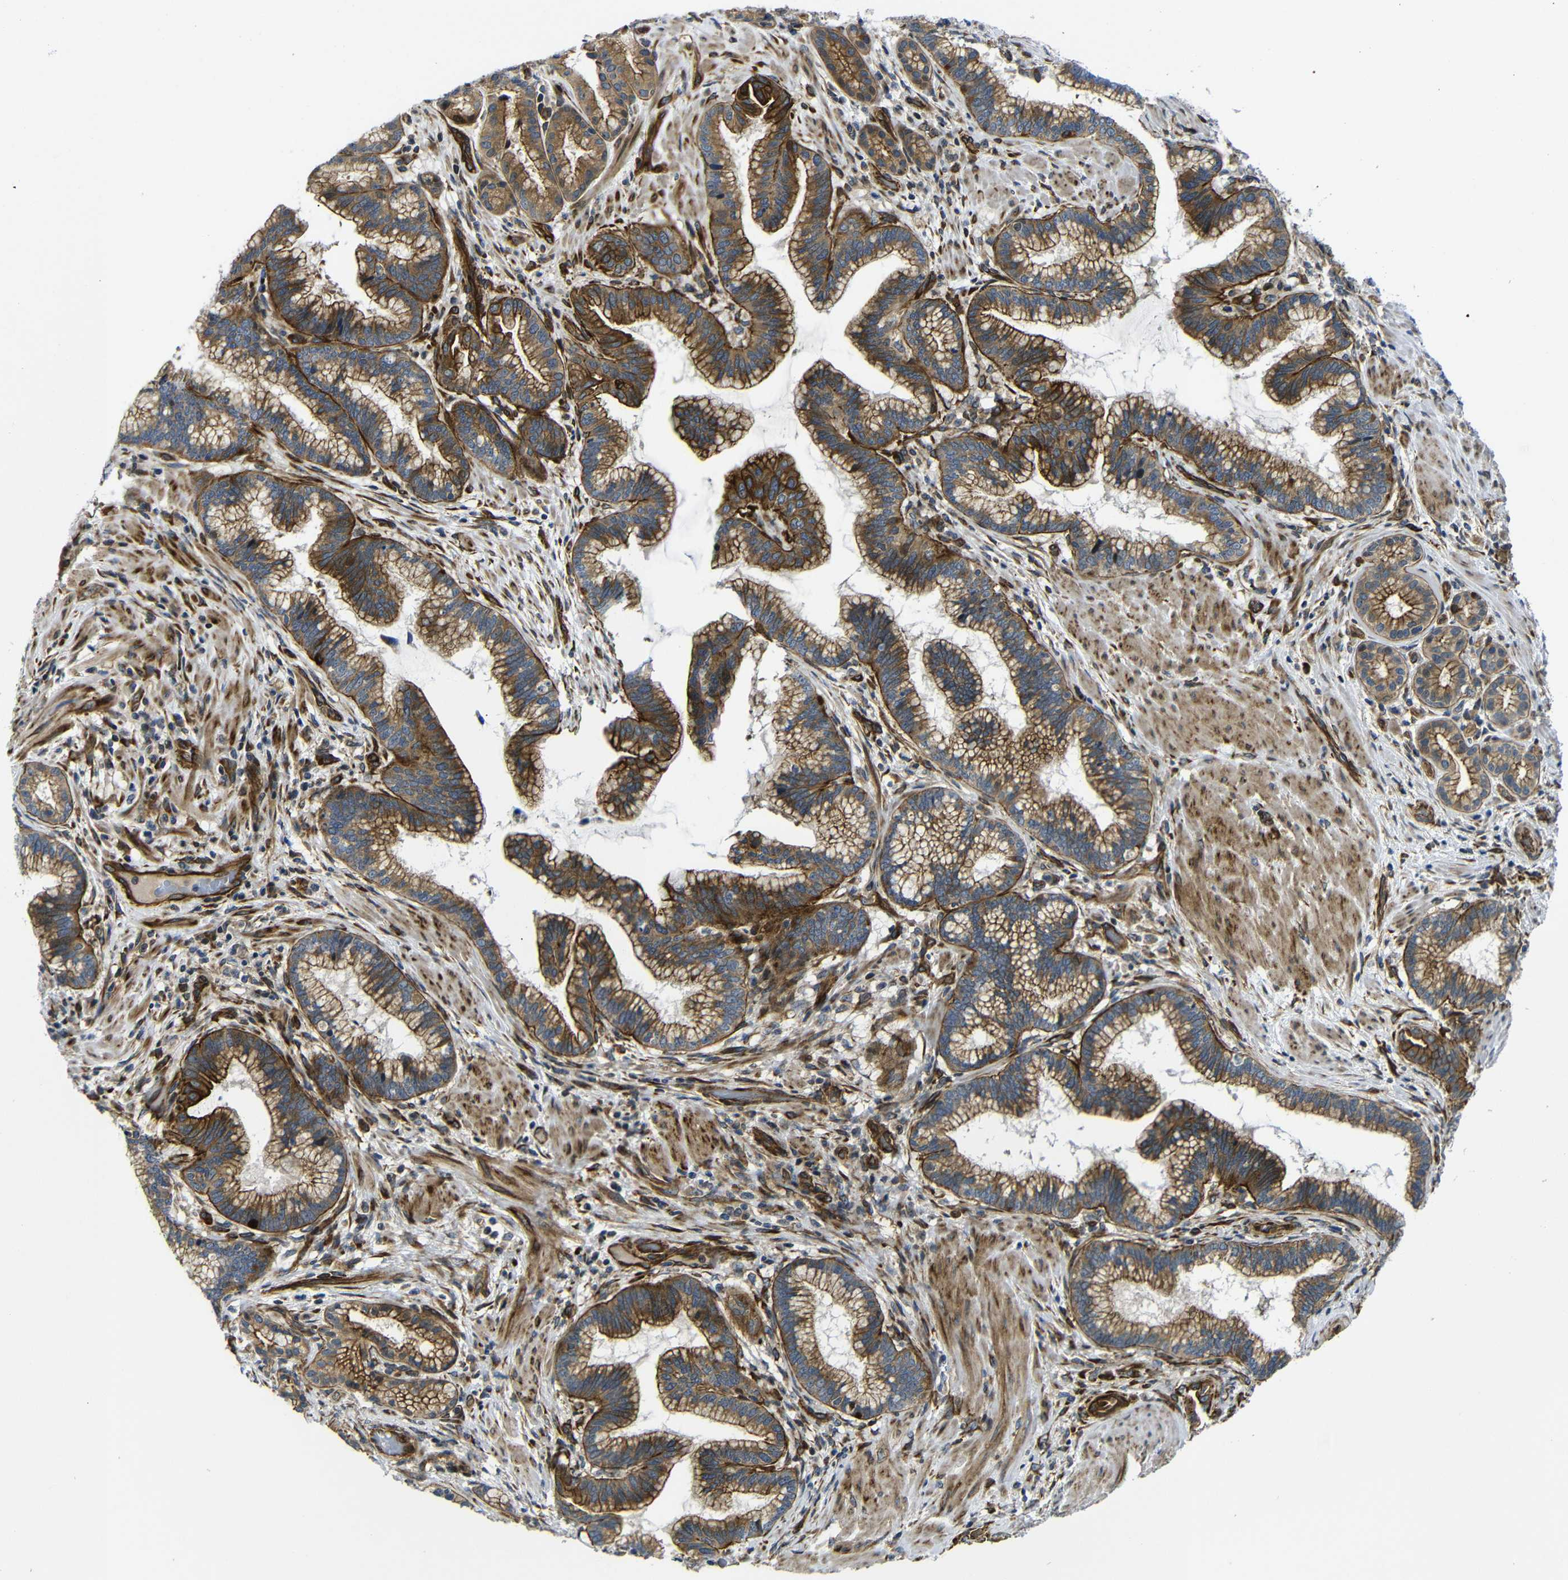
{"staining": {"intensity": "strong", "quantity": "25%-75%", "location": "cytoplasmic/membranous"}, "tissue": "pancreatic cancer", "cell_type": "Tumor cells", "image_type": "cancer", "snomed": [{"axis": "morphology", "description": "Adenocarcinoma, NOS"}, {"axis": "topography", "description": "Pancreas"}], "caption": "Brown immunohistochemical staining in pancreatic cancer (adenocarcinoma) exhibits strong cytoplasmic/membranous expression in about 25%-75% of tumor cells.", "gene": "PARP14", "patient": {"sex": "female", "age": 64}}